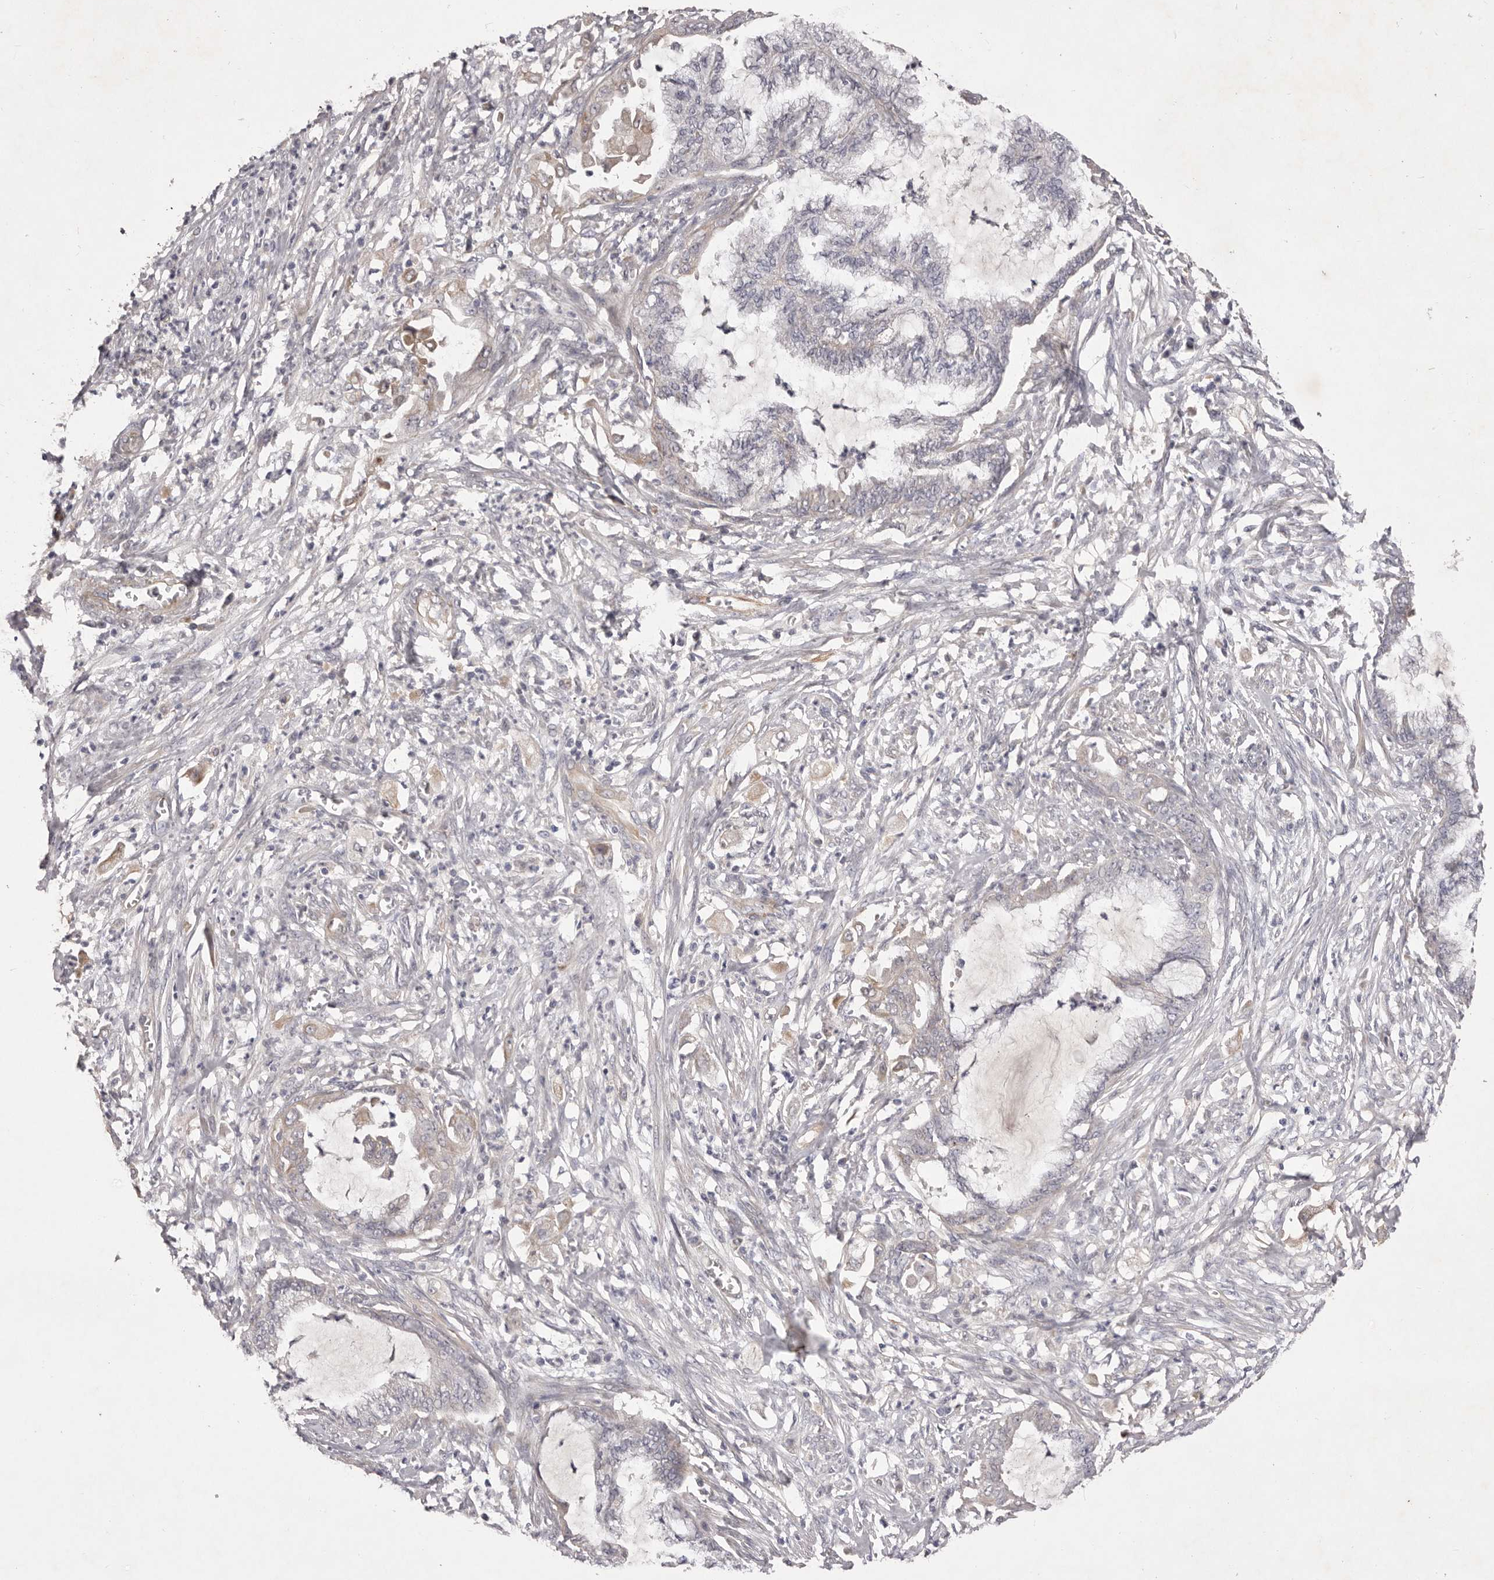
{"staining": {"intensity": "negative", "quantity": "none", "location": "none"}, "tissue": "endometrial cancer", "cell_type": "Tumor cells", "image_type": "cancer", "snomed": [{"axis": "morphology", "description": "Adenocarcinoma, NOS"}, {"axis": "topography", "description": "Endometrium"}], "caption": "Immunohistochemical staining of human endometrial cancer (adenocarcinoma) shows no significant expression in tumor cells. (Brightfield microscopy of DAB immunohistochemistry (IHC) at high magnification).", "gene": "PNRC1", "patient": {"sex": "female", "age": 86}}